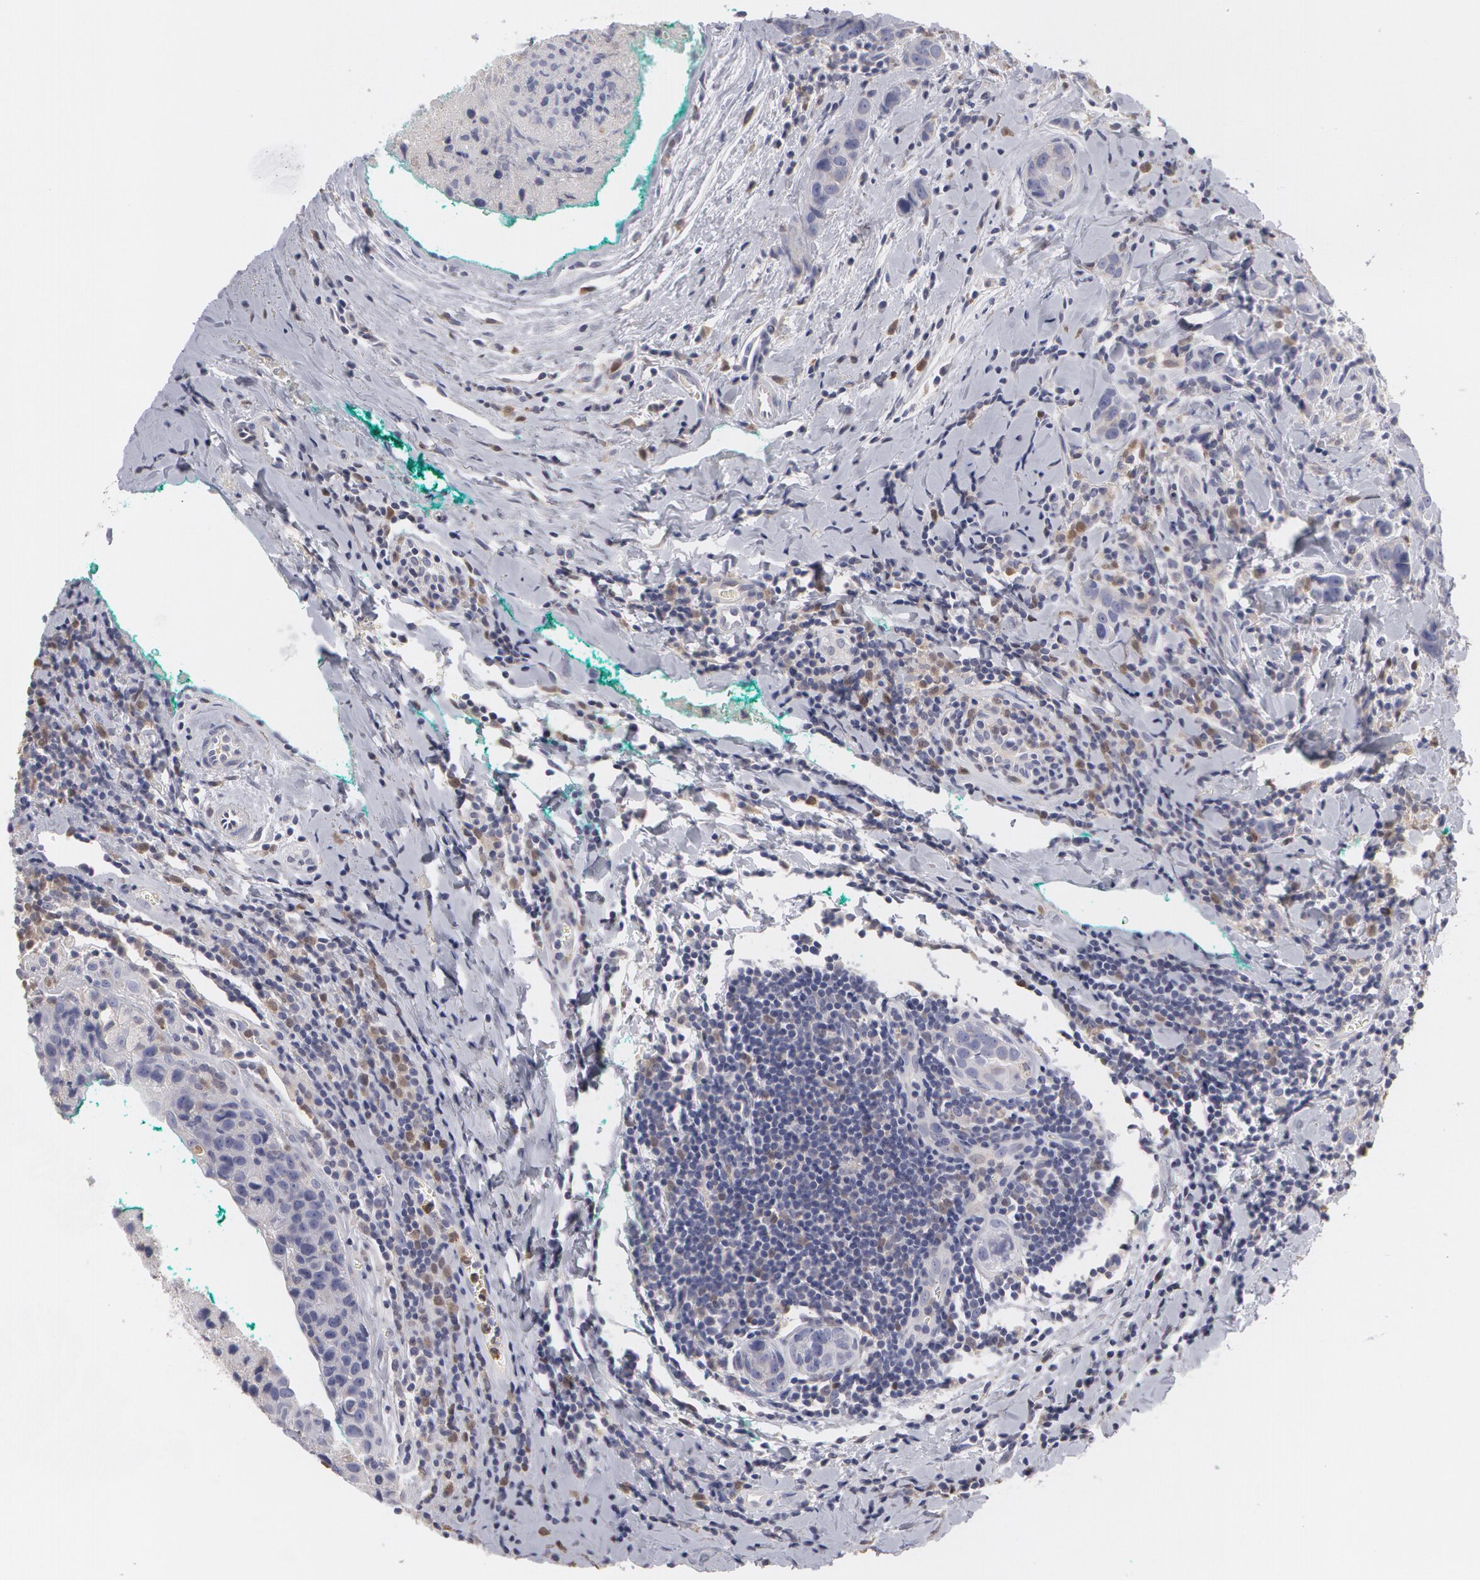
{"staining": {"intensity": "weak", "quantity": "<25%", "location": "cytoplasmic/membranous"}, "tissue": "breast cancer", "cell_type": "Tumor cells", "image_type": "cancer", "snomed": [{"axis": "morphology", "description": "Duct carcinoma"}, {"axis": "topography", "description": "Breast"}], "caption": "Breast cancer was stained to show a protein in brown. There is no significant staining in tumor cells. The staining is performed using DAB (3,3'-diaminobenzidine) brown chromogen with nuclei counter-stained in using hematoxylin.", "gene": "CAT", "patient": {"sex": "female", "age": 24}}